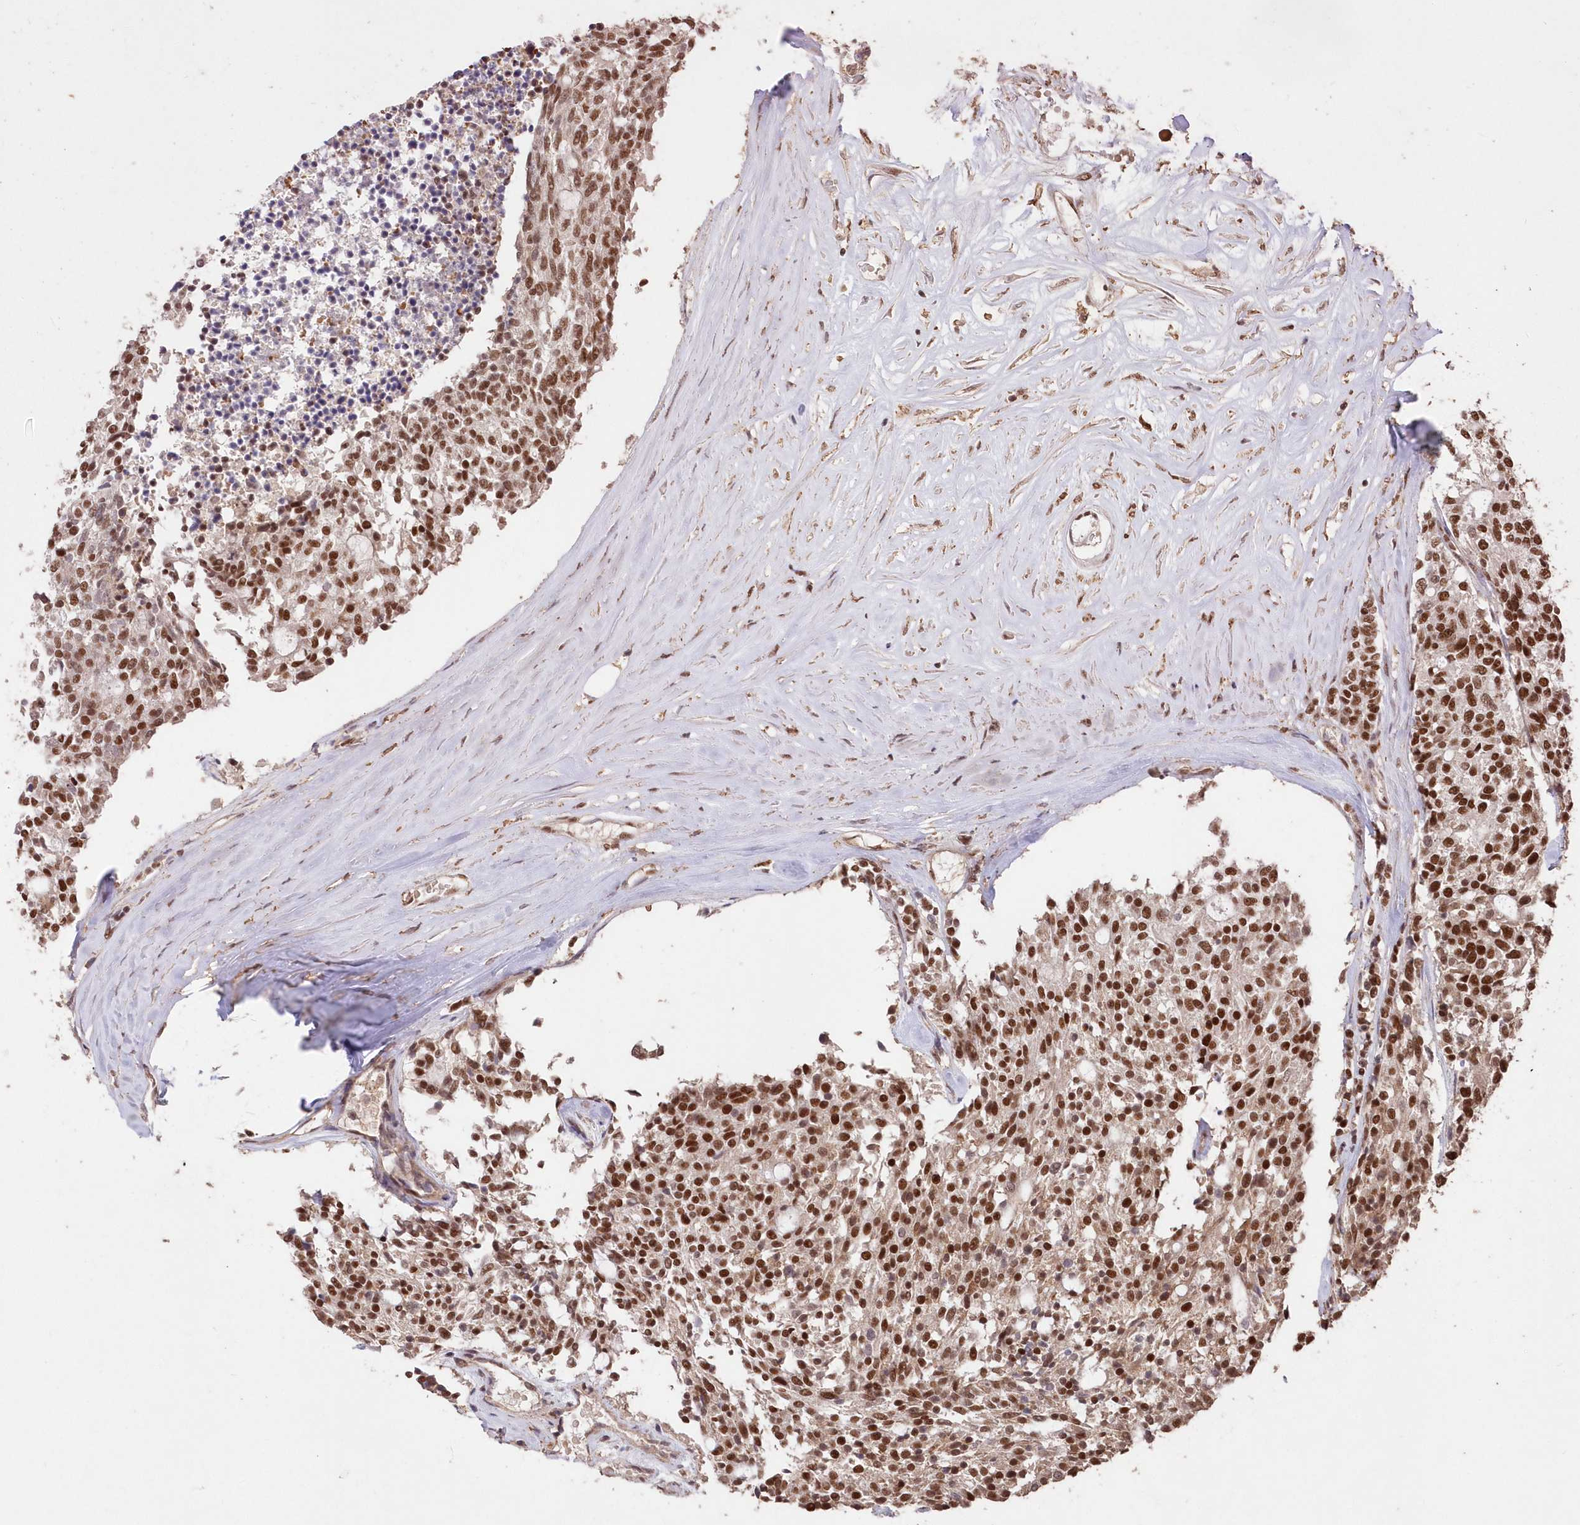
{"staining": {"intensity": "strong", "quantity": ">75%", "location": "nuclear"}, "tissue": "carcinoid", "cell_type": "Tumor cells", "image_type": "cancer", "snomed": [{"axis": "morphology", "description": "Carcinoid, malignant, NOS"}, {"axis": "topography", "description": "Pancreas"}], "caption": "Strong nuclear staining is appreciated in about >75% of tumor cells in malignant carcinoid.", "gene": "PDS5A", "patient": {"sex": "female", "age": 54}}